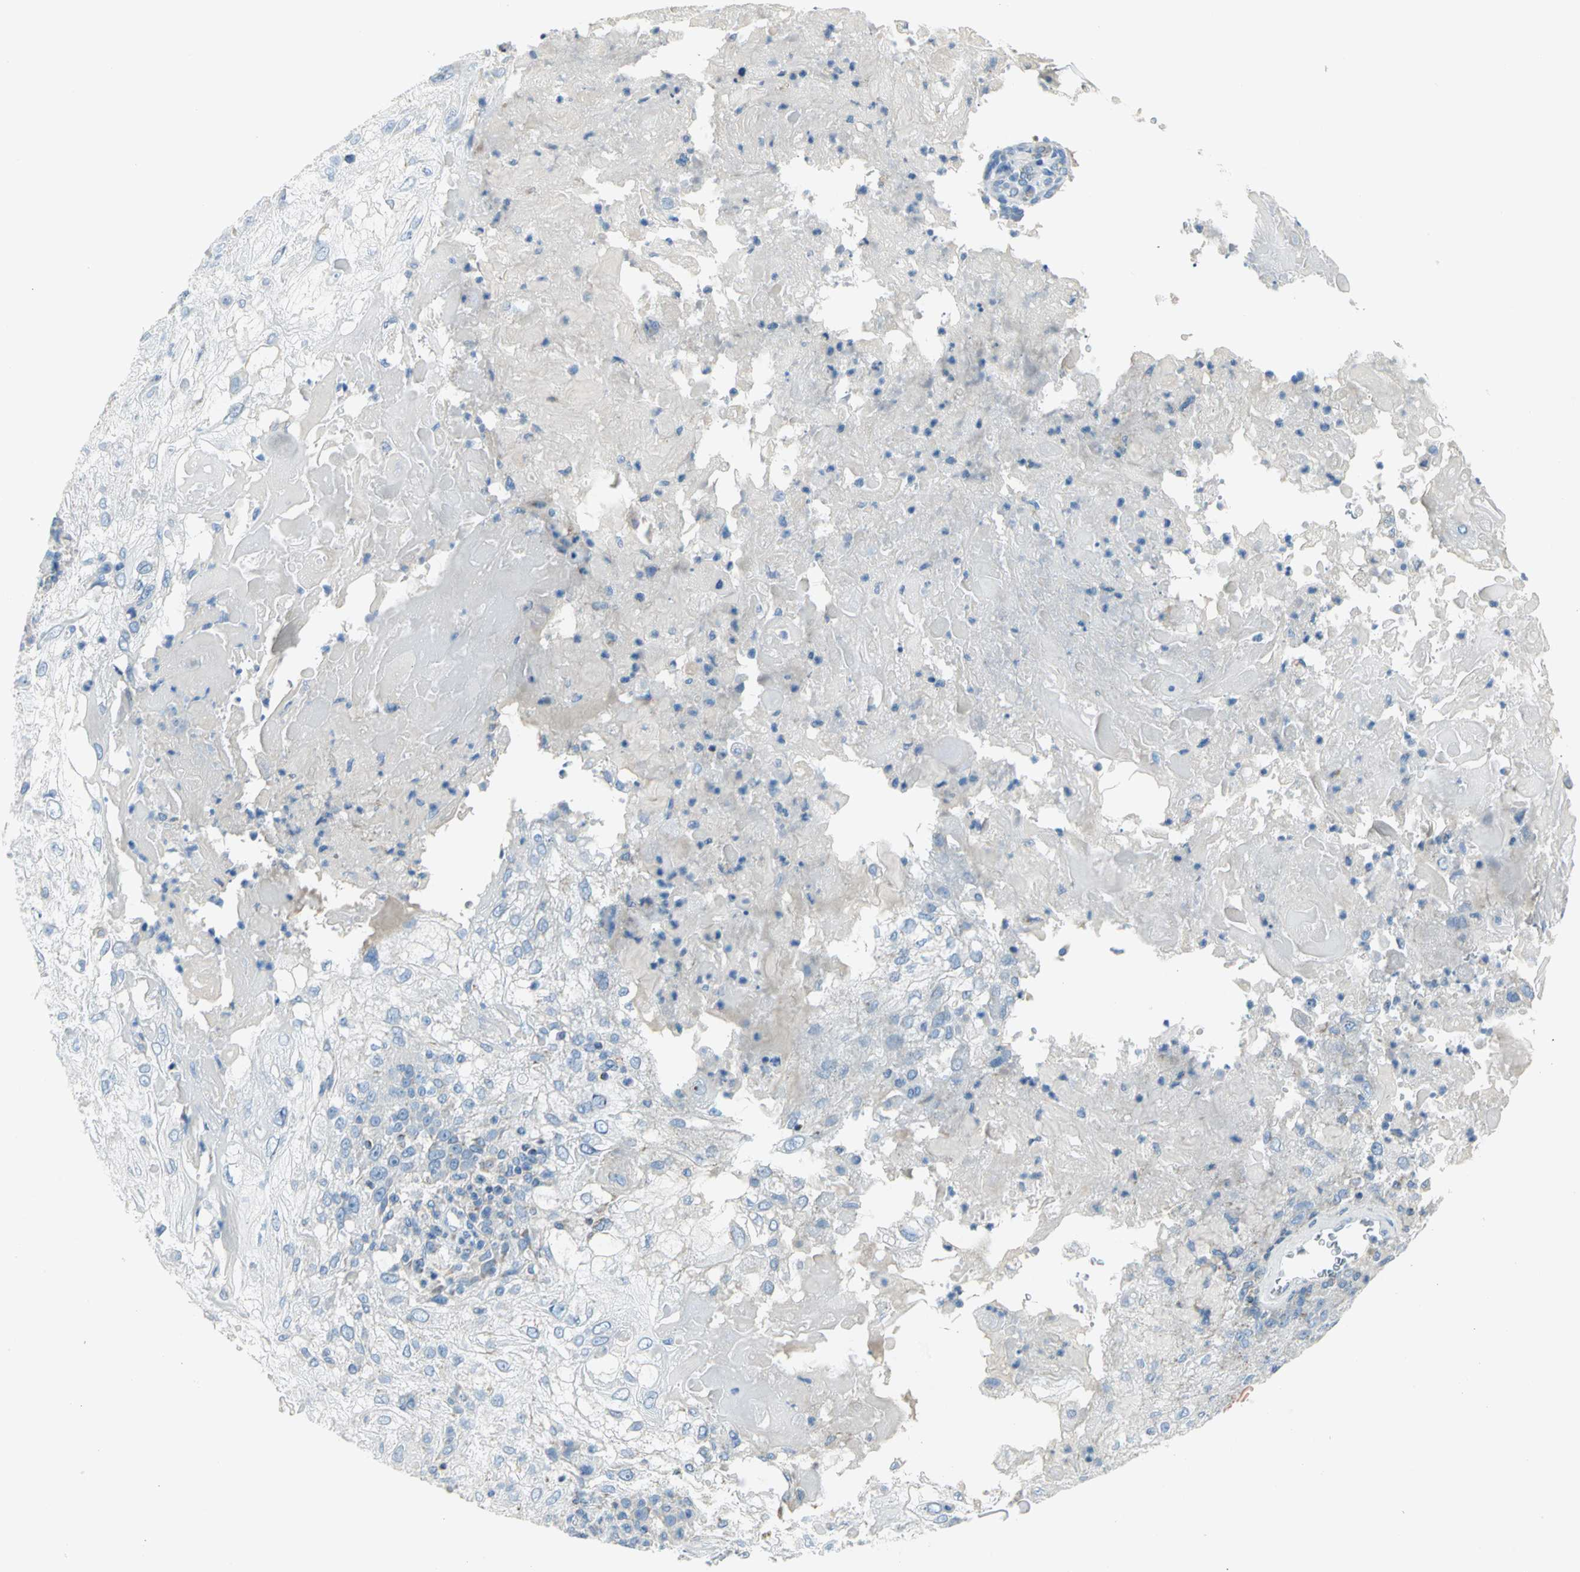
{"staining": {"intensity": "negative", "quantity": "none", "location": "none"}, "tissue": "skin cancer", "cell_type": "Tumor cells", "image_type": "cancer", "snomed": [{"axis": "morphology", "description": "Normal tissue, NOS"}, {"axis": "morphology", "description": "Squamous cell carcinoma, NOS"}, {"axis": "topography", "description": "Skin"}], "caption": "An immunohistochemistry (IHC) image of squamous cell carcinoma (skin) is shown. There is no staining in tumor cells of squamous cell carcinoma (skin).", "gene": "ALOX15", "patient": {"sex": "female", "age": 83}}